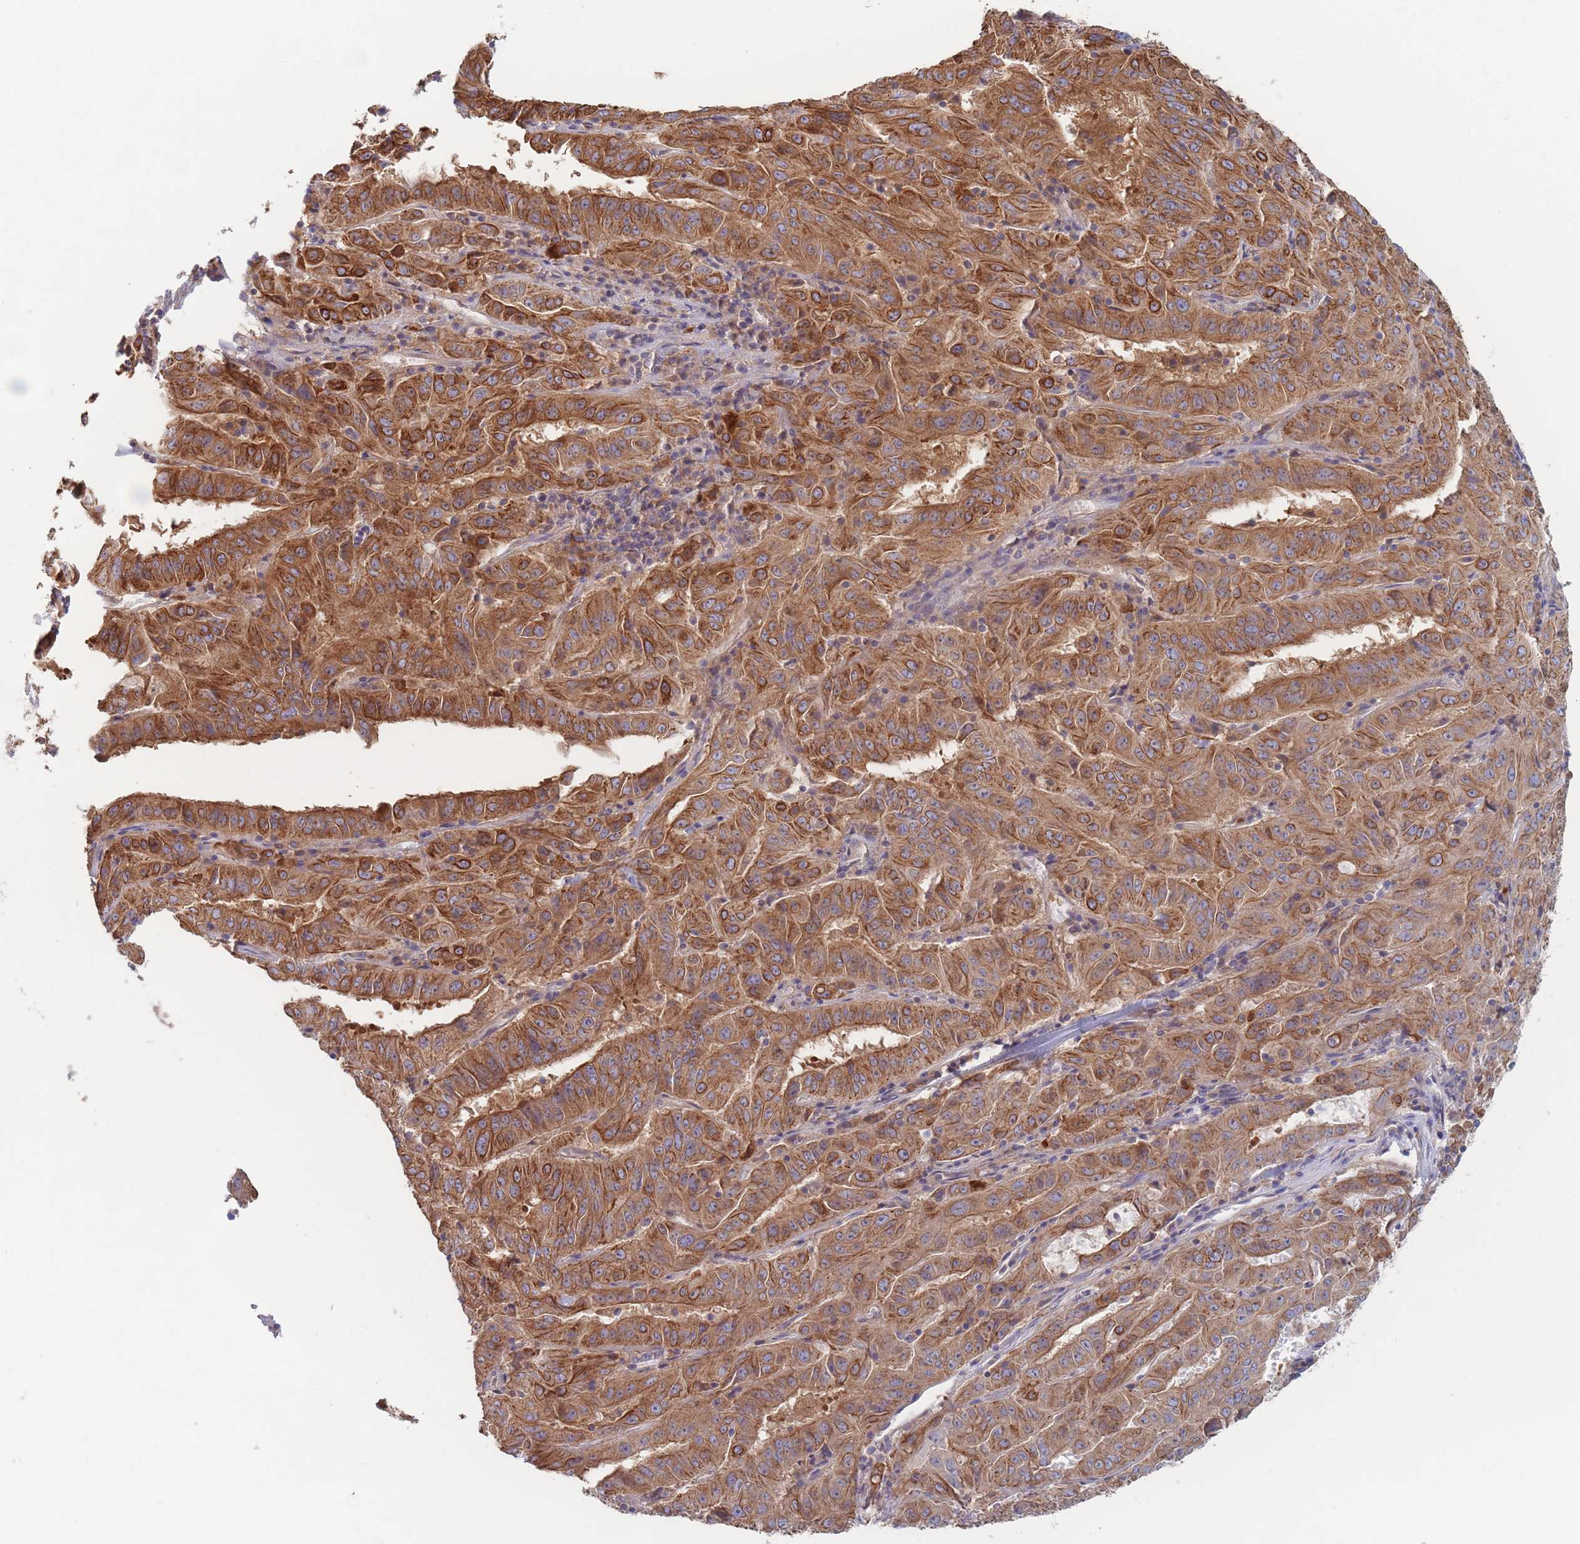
{"staining": {"intensity": "strong", "quantity": ">75%", "location": "cytoplasmic/membranous"}, "tissue": "pancreatic cancer", "cell_type": "Tumor cells", "image_type": "cancer", "snomed": [{"axis": "morphology", "description": "Adenocarcinoma, NOS"}, {"axis": "topography", "description": "Pancreas"}], "caption": "There is high levels of strong cytoplasmic/membranous positivity in tumor cells of adenocarcinoma (pancreatic), as demonstrated by immunohistochemical staining (brown color).", "gene": "EFCC1", "patient": {"sex": "male", "age": 63}}